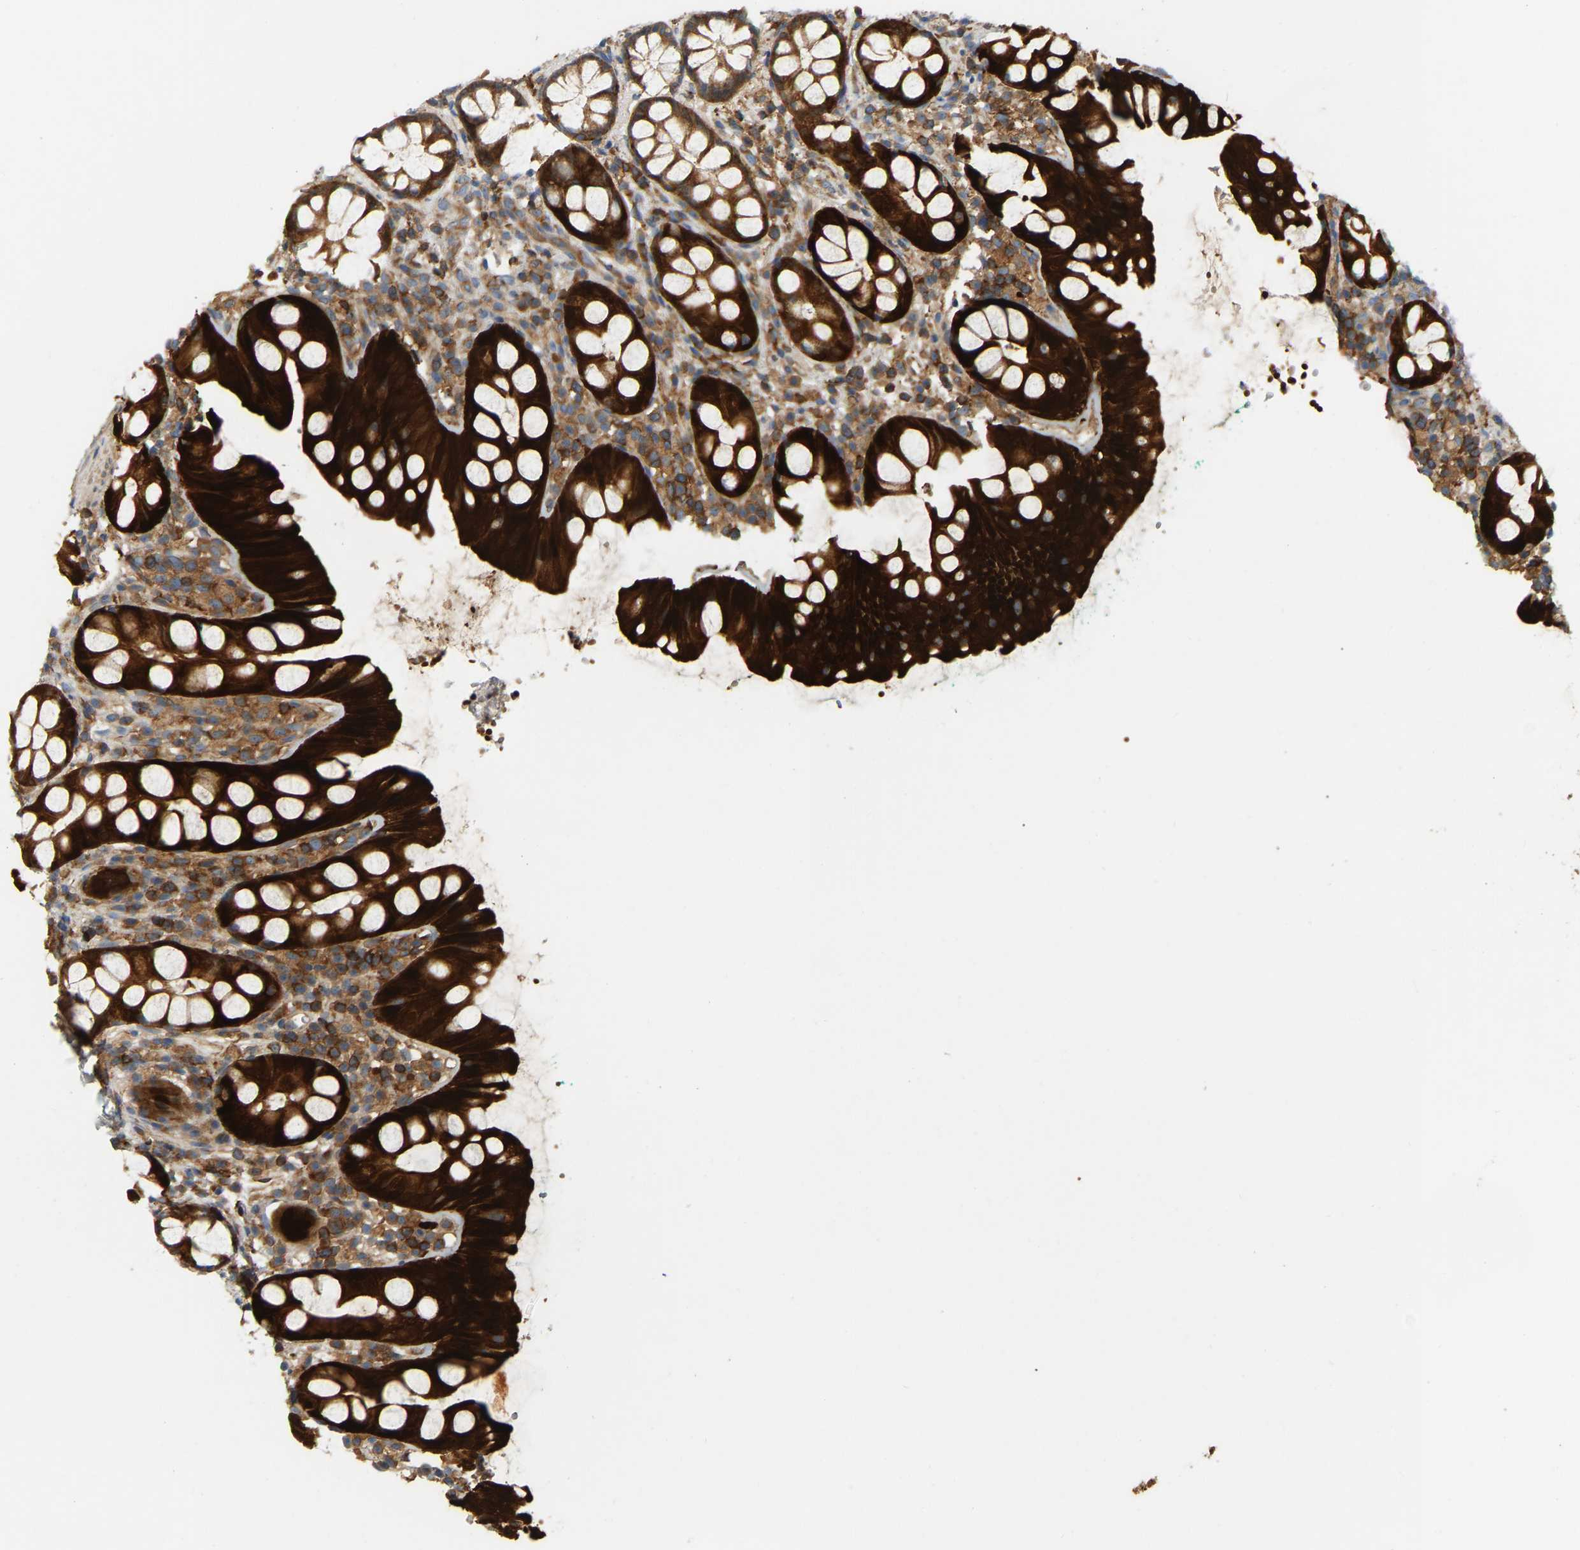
{"staining": {"intensity": "strong", "quantity": ">75%", "location": "cytoplasmic/membranous"}, "tissue": "rectum", "cell_type": "Glandular cells", "image_type": "normal", "snomed": [{"axis": "morphology", "description": "Normal tissue, NOS"}, {"axis": "topography", "description": "Rectum"}], "caption": "Immunohistochemical staining of normal rectum displays high levels of strong cytoplasmic/membranous staining in approximately >75% of glandular cells.", "gene": "AKAP13", "patient": {"sex": "female", "age": 65}}